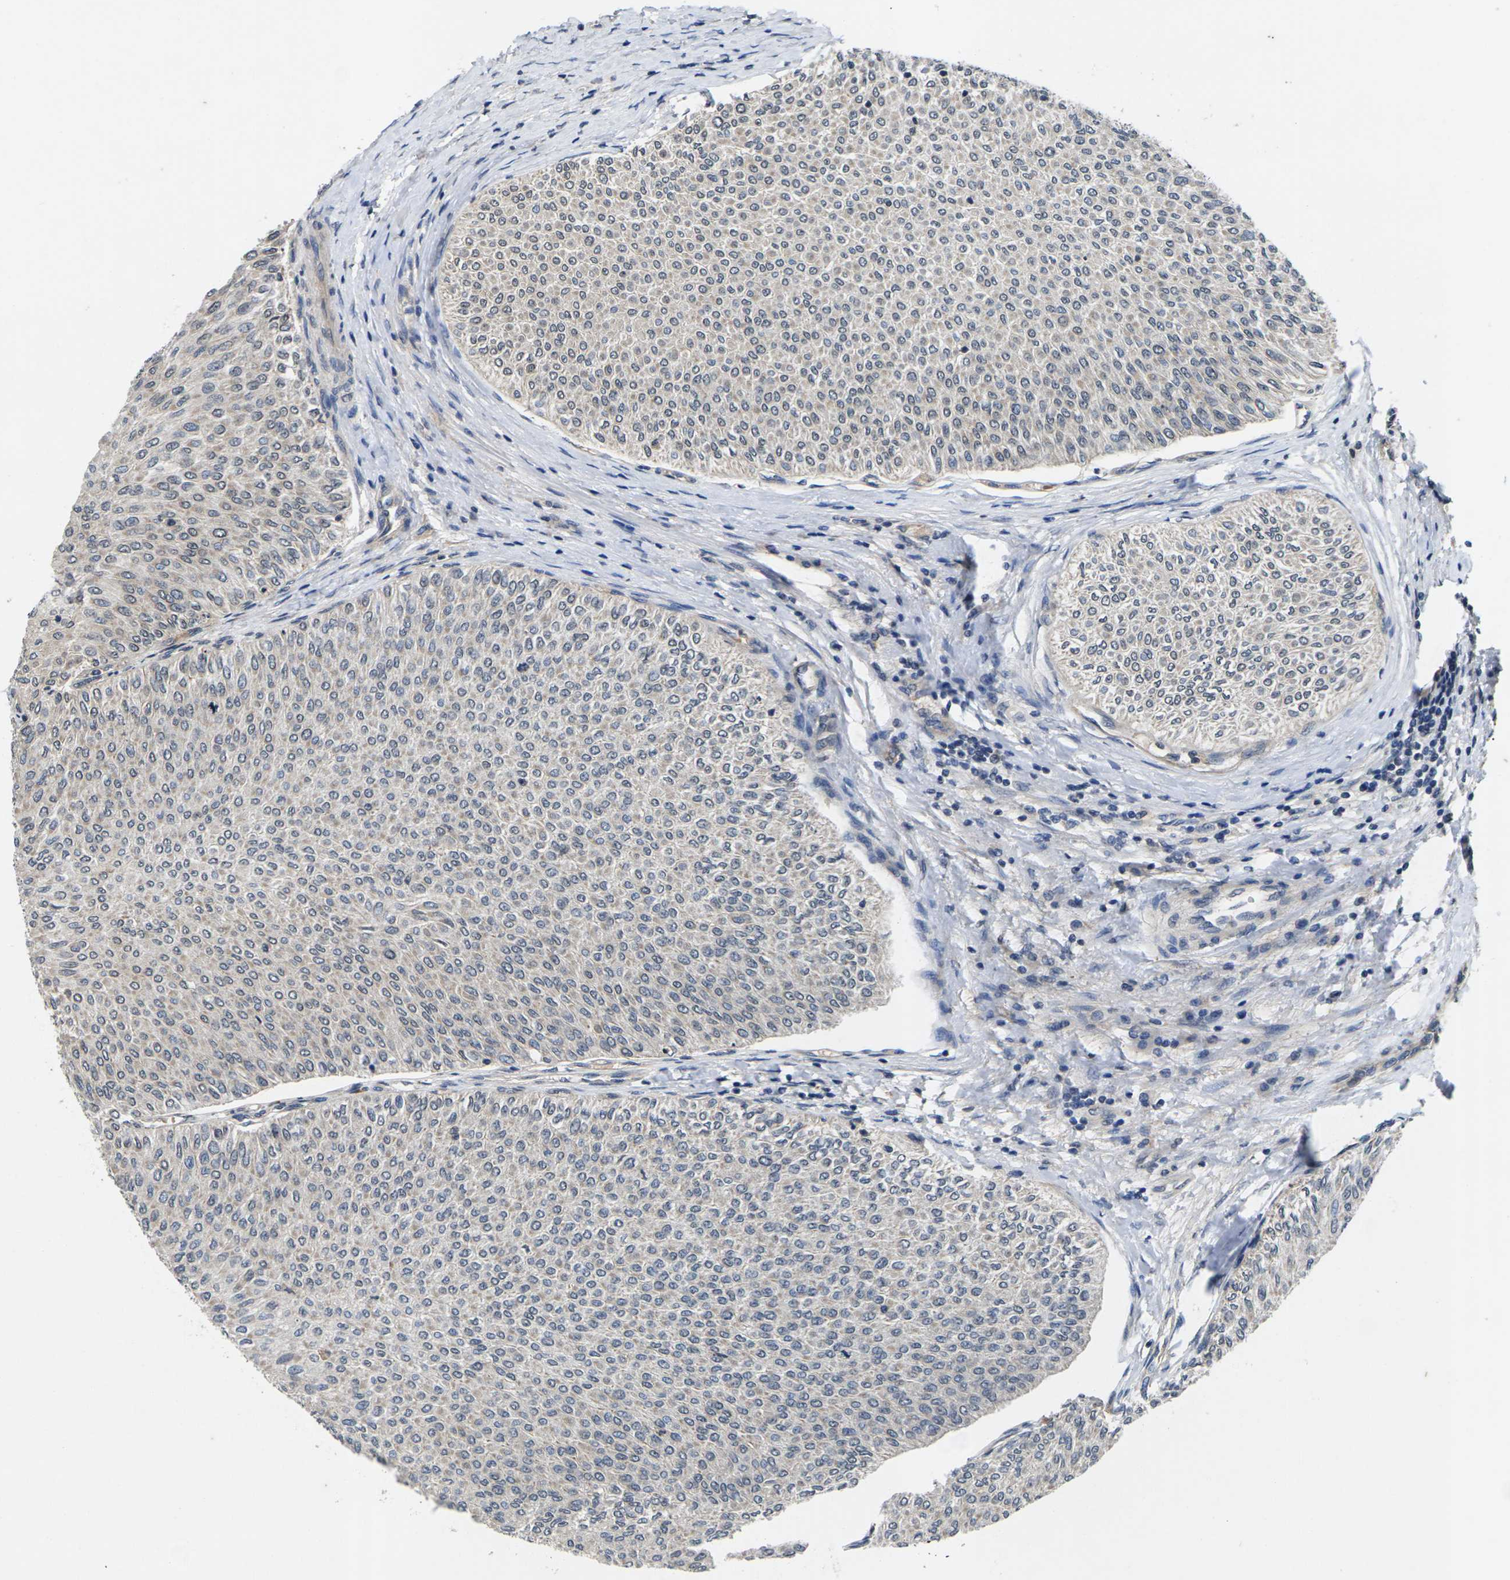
{"staining": {"intensity": "weak", "quantity": ">75%", "location": "cytoplasmic/membranous"}, "tissue": "urothelial cancer", "cell_type": "Tumor cells", "image_type": "cancer", "snomed": [{"axis": "morphology", "description": "Urothelial carcinoma, Low grade"}, {"axis": "topography", "description": "Urinary bladder"}], "caption": "Low-grade urothelial carcinoma stained with a protein marker shows weak staining in tumor cells.", "gene": "DKK2", "patient": {"sex": "male", "age": 78}}